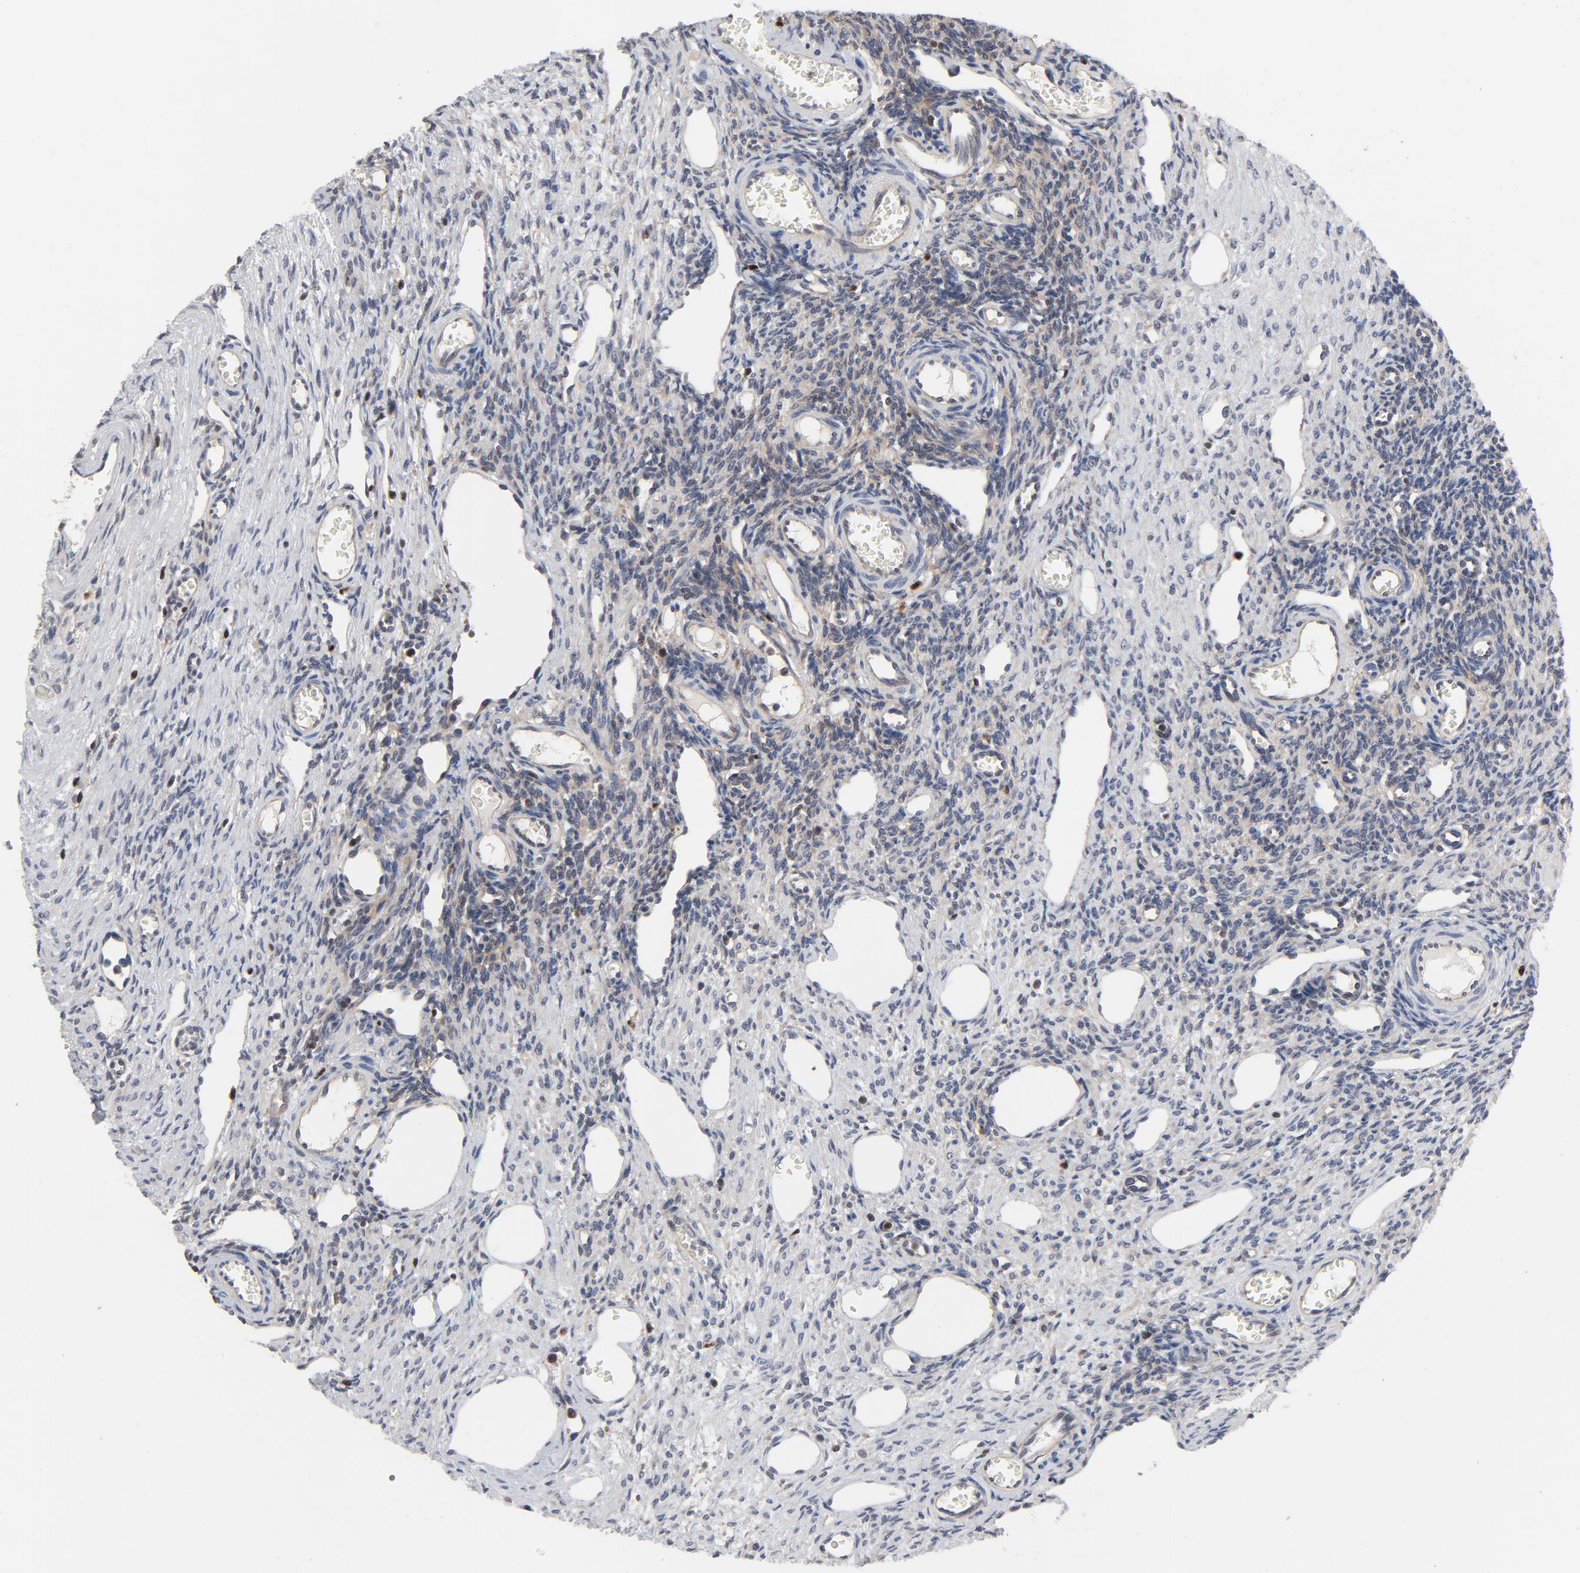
{"staining": {"intensity": "negative", "quantity": "none", "location": "none"}, "tissue": "ovary", "cell_type": "Follicle cells", "image_type": "normal", "snomed": [{"axis": "morphology", "description": "Normal tissue, NOS"}, {"axis": "topography", "description": "Ovary"}], "caption": "An image of human ovary is negative for staining in follicle cells. (DAB immunohistochemistry (IHC) visualized using brightfield microscopy, high magnification).", "gene": "NFKB1", "patient": {"sex": "female", "age": 33}}